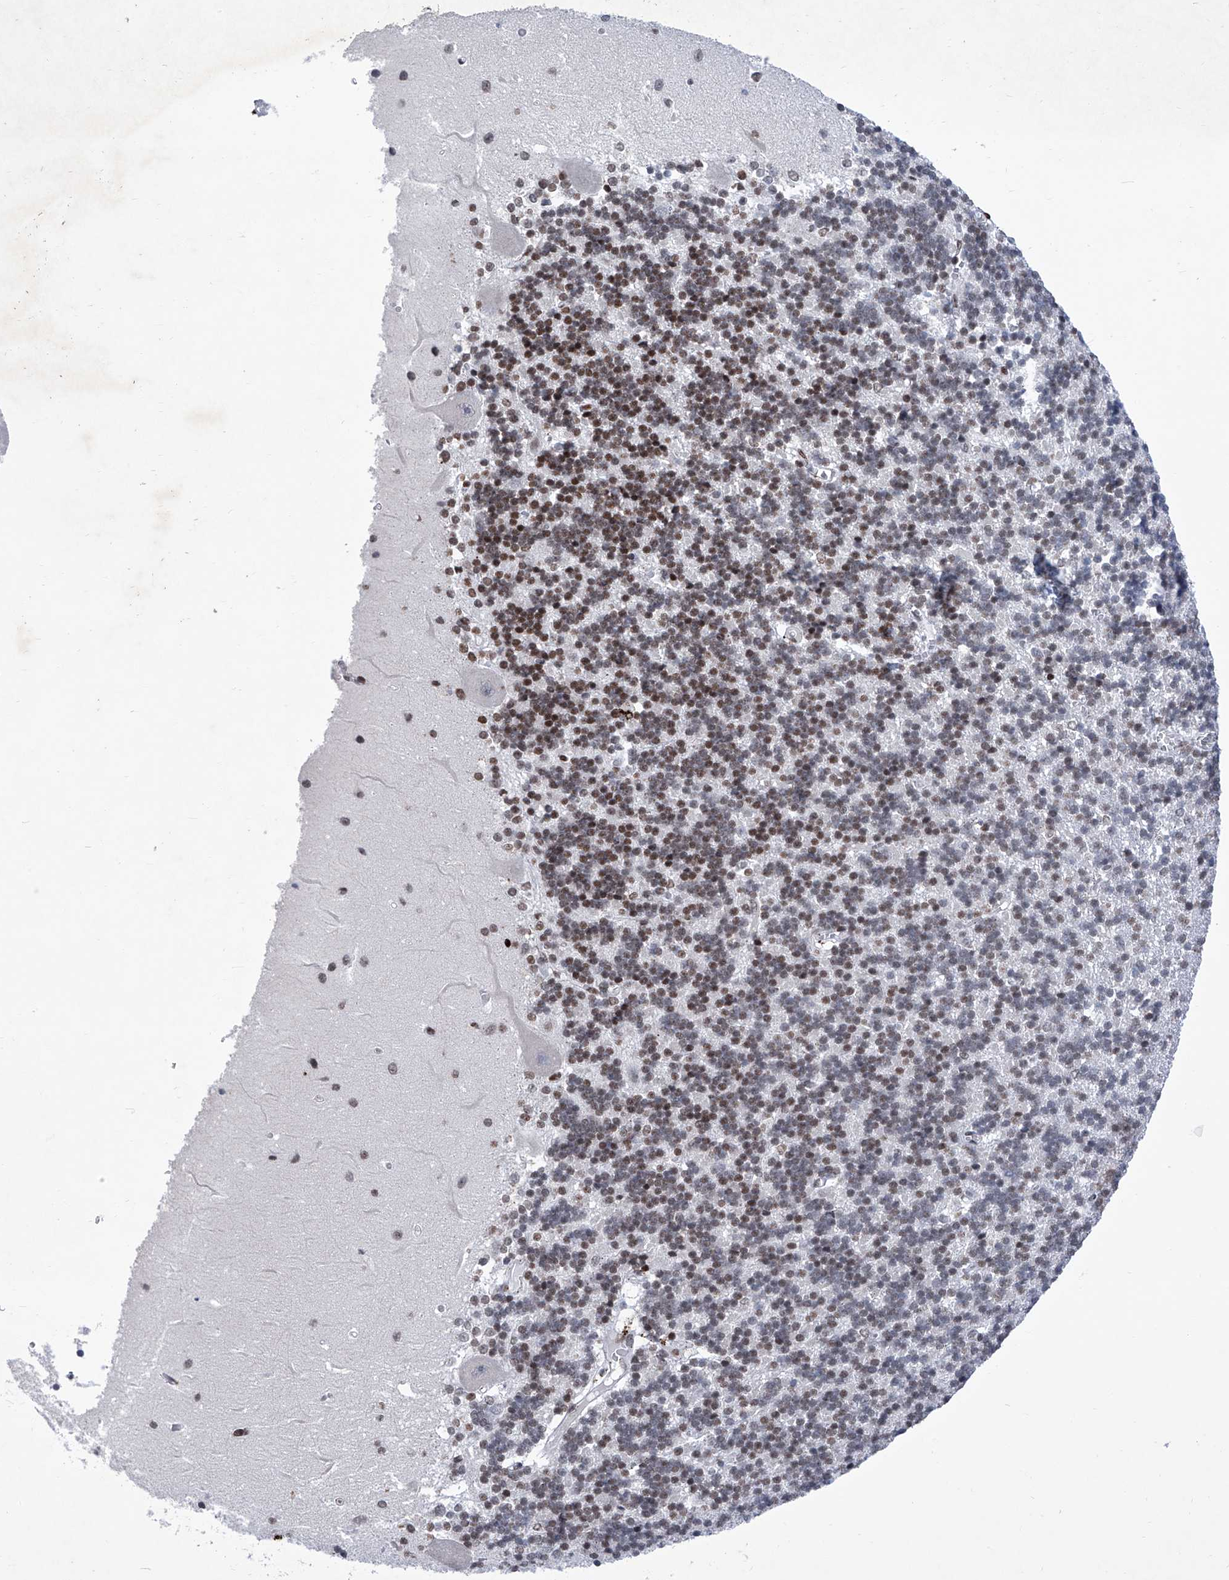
{"staining": {"intensity": "strong", "quantity": "25%-75%", "location": "nuclear"}, "tissue": "cerebellum", "cell_type": "Cells in granular layer", "image_type": "normal", "snomed": [{"axis": "morphology", "description": "Normal tissue, NOS"}, {"axis": "topography", "description": "Cerebellum"}], "caption": "Immunohistochemical staining of unremarkable human cerebellum displays strong nuclear protein expression in about 25%-75% of cells in granular layer. Using DAB (brown) and hematoxylin (blue) stains, captured at high magnification using brightfield microscopy.", "gene": "HEY2", "patient": {"sex": "male", "age": 37}}